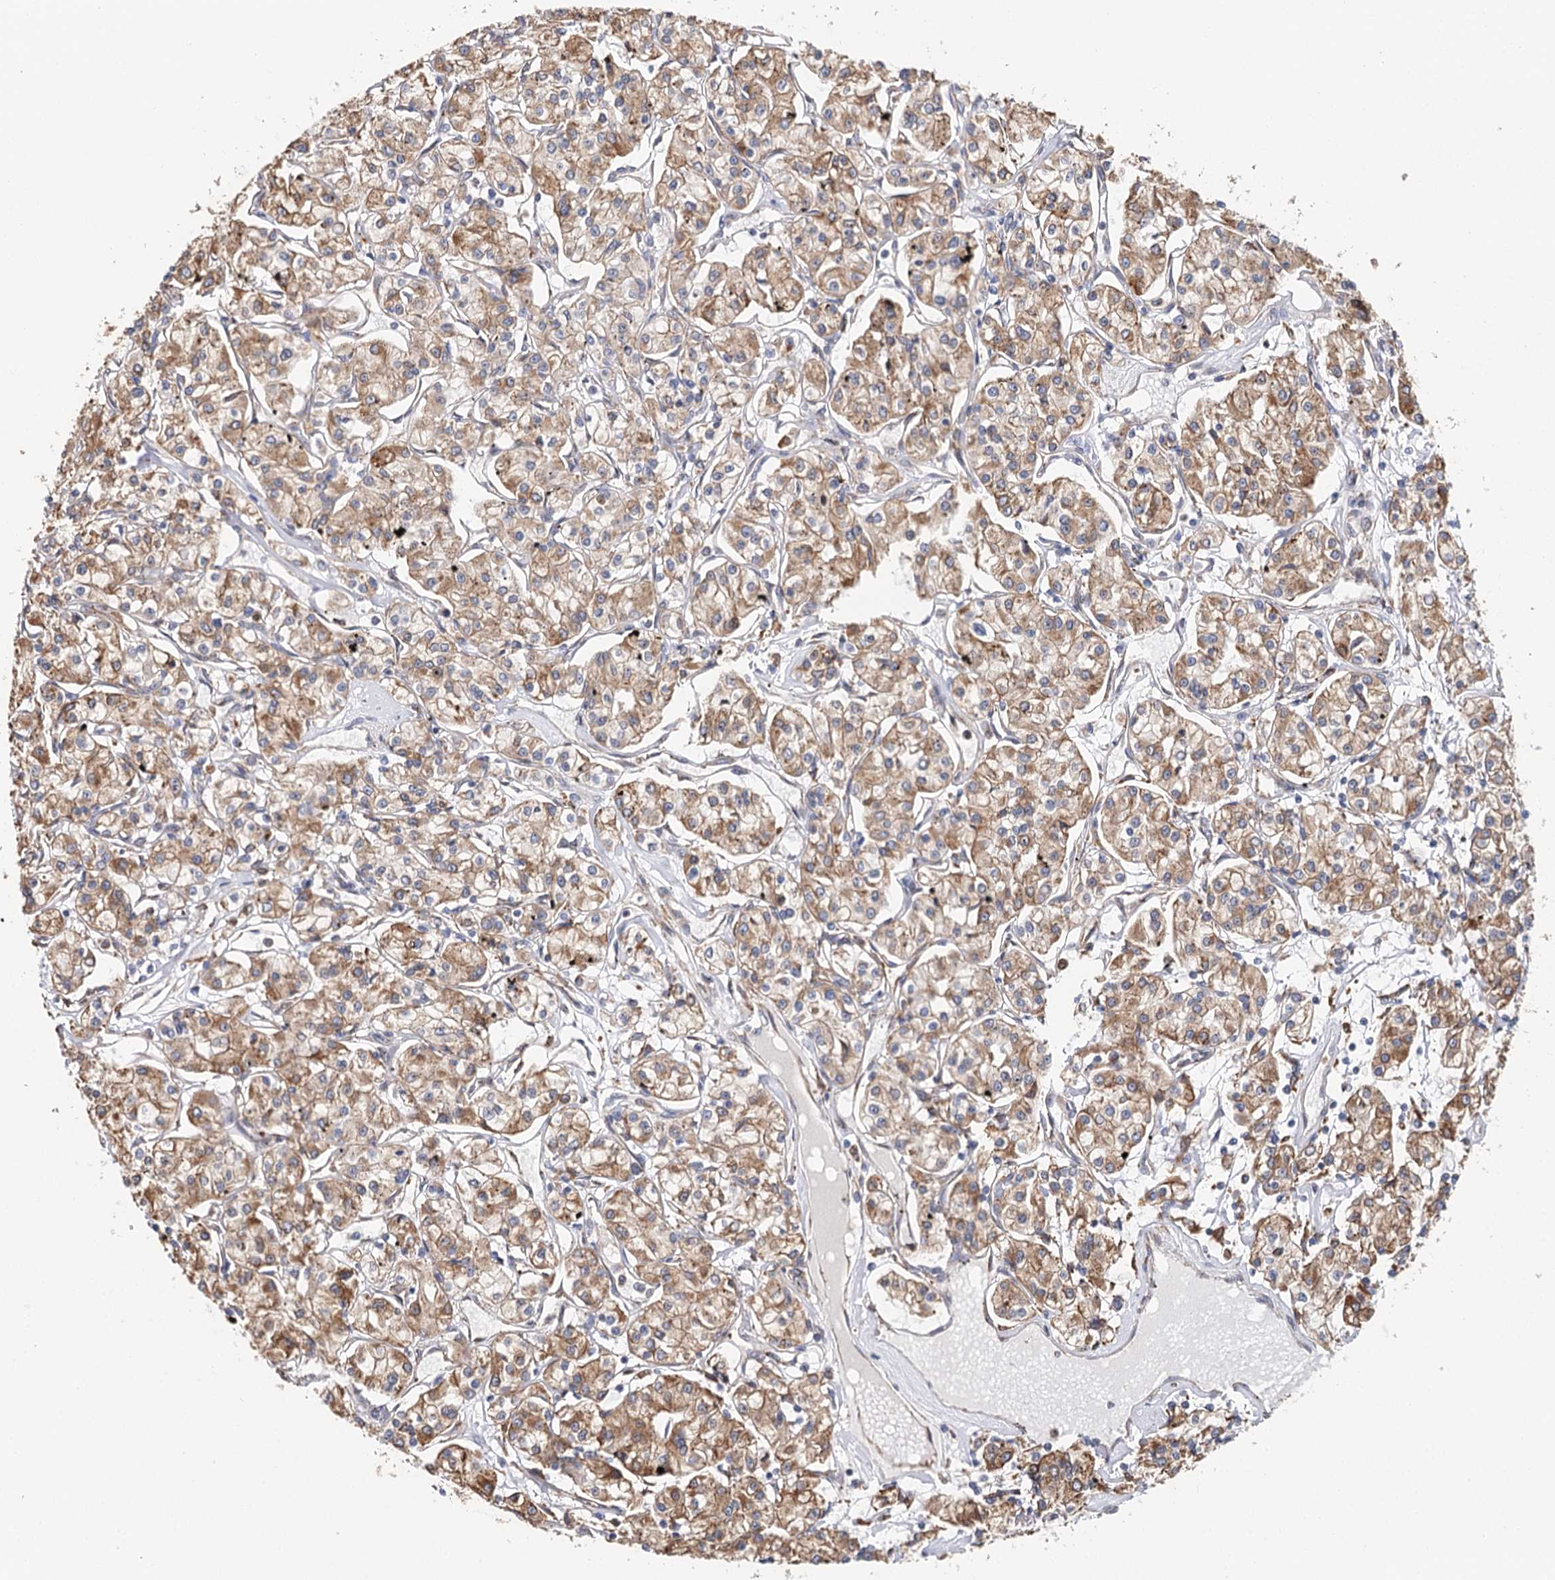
{"staining": {"intensity": "moderate", "quantity": ">75%", "location": "cytoplasmic/membranous"}, "tissue": "renal cancer", "cell_type": "Tumor cells", "image_type": "cancer", "snomed": [{"axis": "morphology", "description": "Adenocarcinoma, NOS"}, {"axis": "topography", "description": "Kidney"}], "caption": "A histopathology image of human renal cancer stained for a protein shows moderate cytoplasmic/membranous brown staining in tumor cells. Ihc stains the protein in brown and the nuclei are stained blue.", "gene": "VEGFA", "patient": {"sex": "female", "age": 59}}